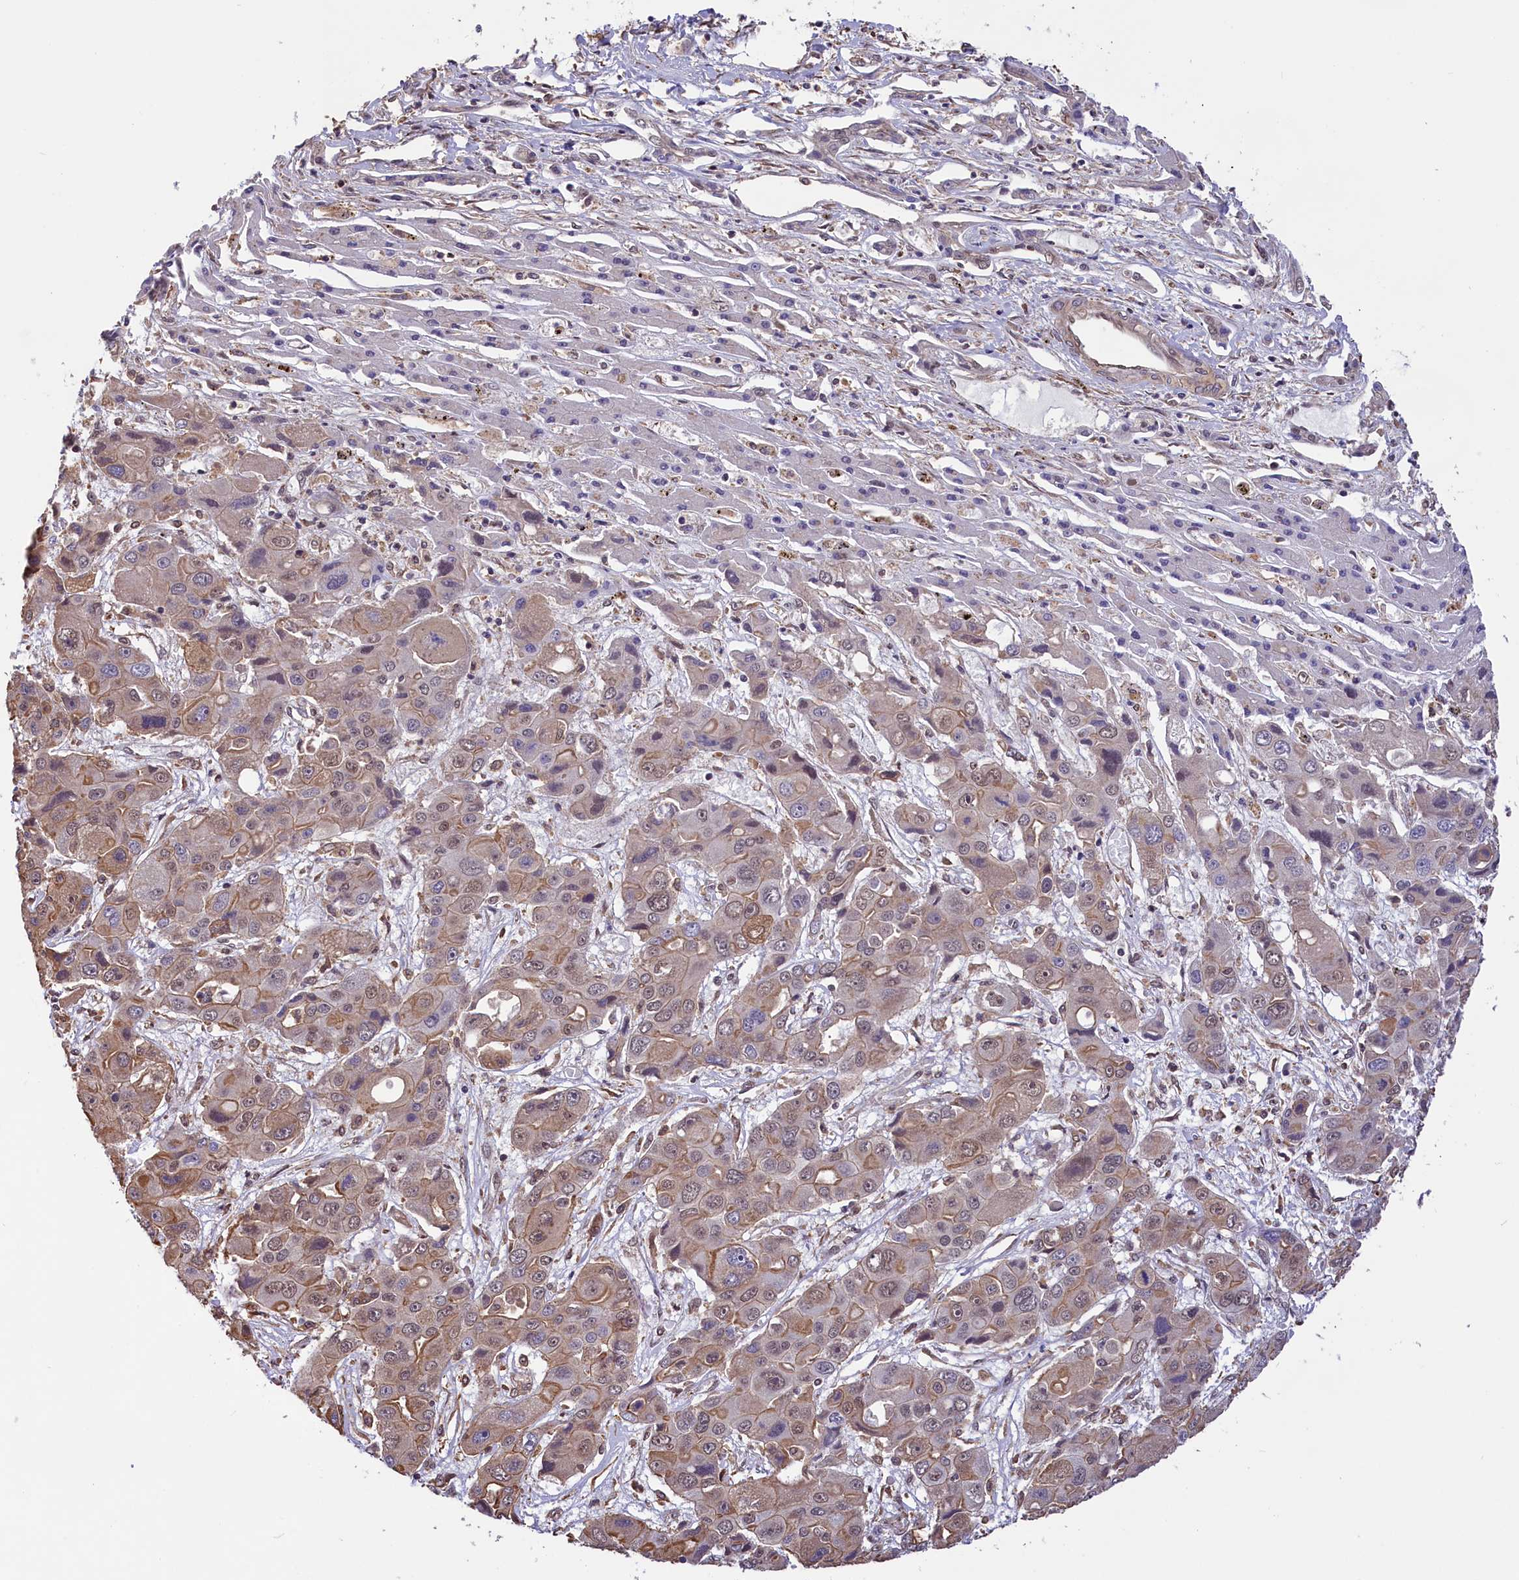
{"staining": {"intensity": "moderate", "quantity": "25%-75%", "location": "cytoplasmic/membranous,nuclear"}, "tissue": "liver cancer", "cell_type": "Tumor cells", "image_type": "cancer", "snomed": [{"axis": "morphology", "description": "Cholangiocarcinoma"}, {"axis": "topography", "description": "Liver"}], "caption": "About 25%-75% of tumor cells in liver cholangiocarcinoma demonstrate moderate cytoplasmic/membranous and nuclear protein positivity as visualized by brown immunohistochemical staining.", "gene": "ZC3H4", "patient": {"sex": "male", "age": 67}}